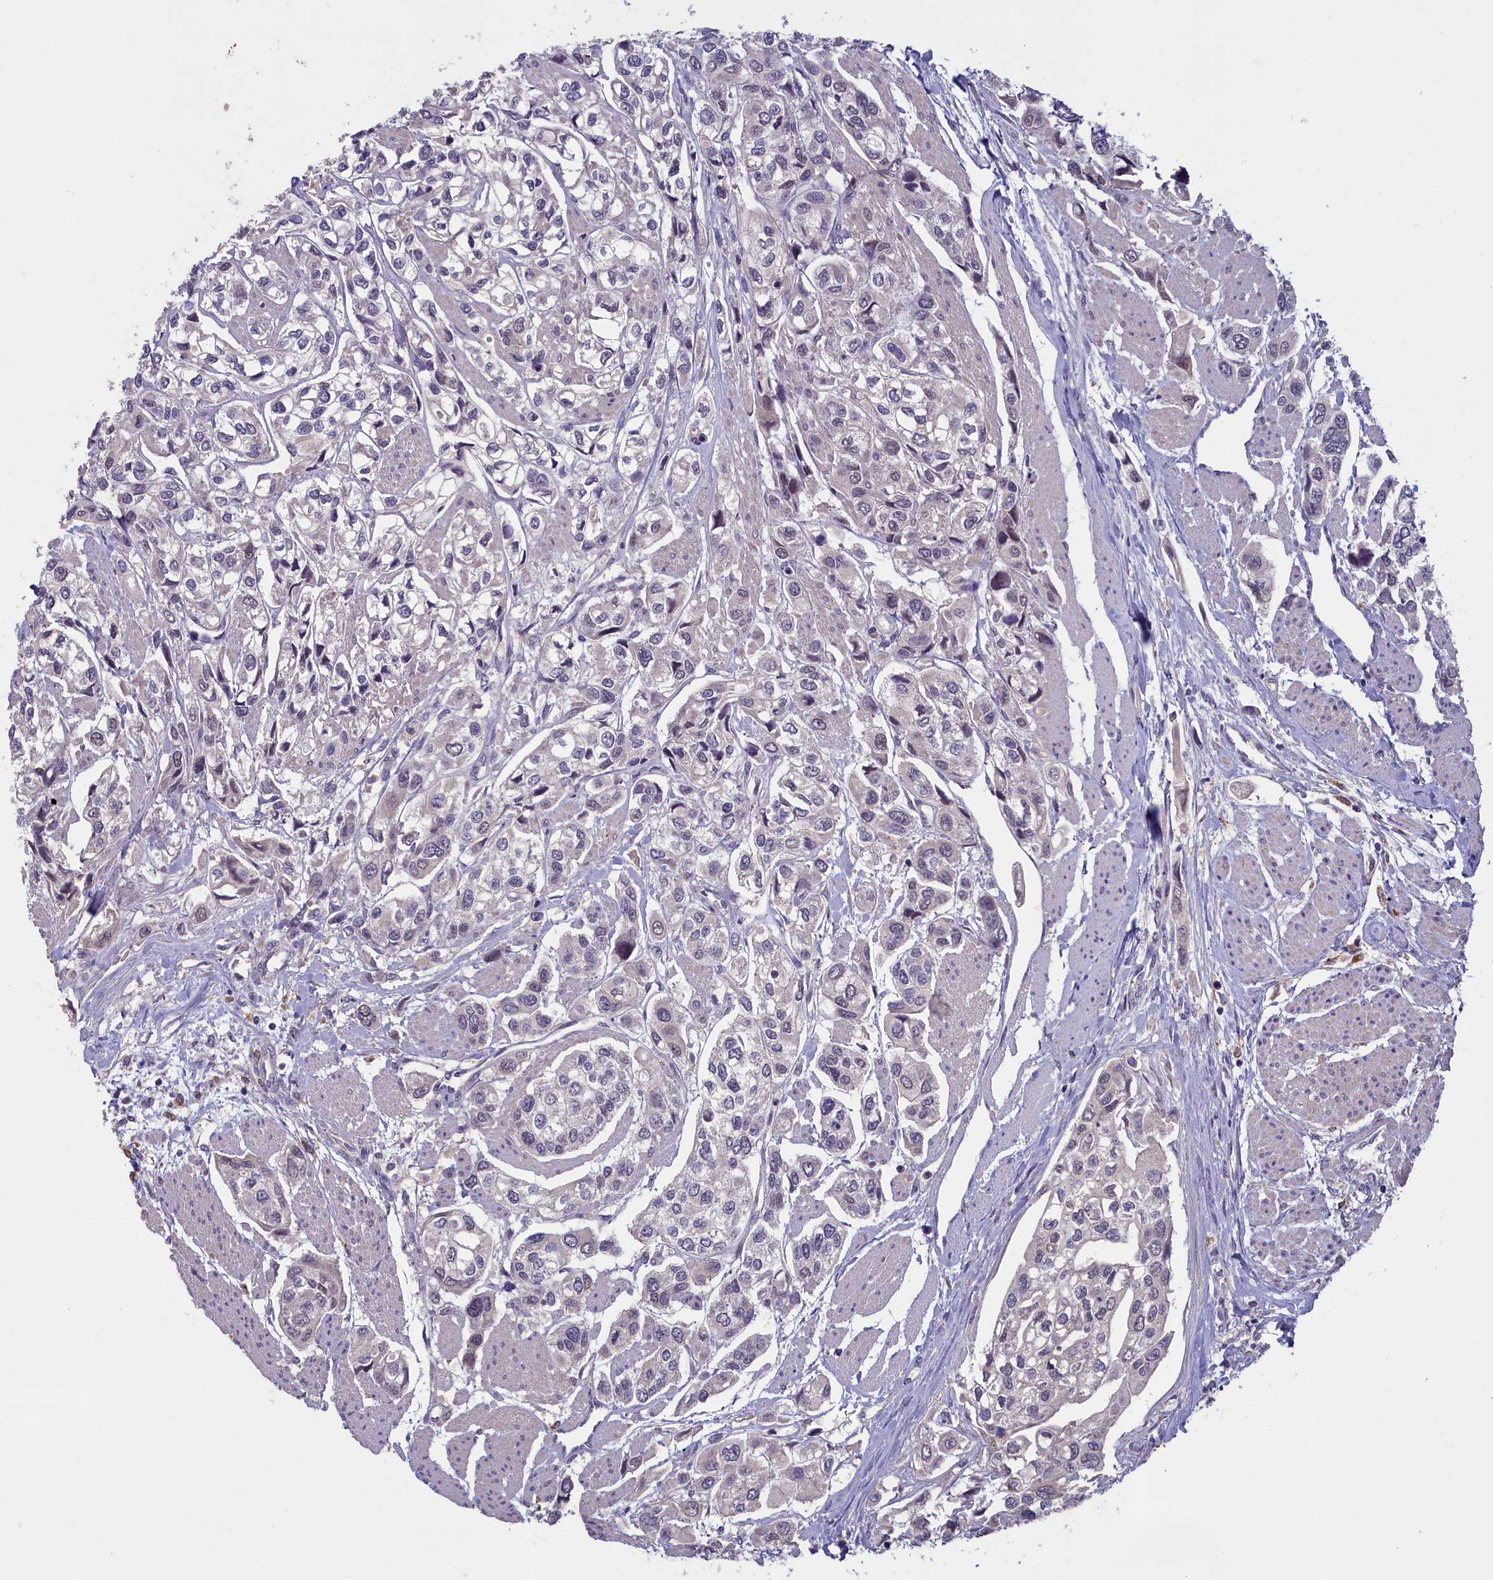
{"staining": {"intensity": "negative", "quantity": "none", "location": "none"}, "tissue": "urothelial cancer", "cell_type": "Tumor cells", "image_type": "cancer", "snomed": [{"axis": "morphology", "description": "Urothelial carcinoma, High grade"}, {"axis": "topography", "description": "Urinary bladder"}], "caption": "Urothelial carcinoma (high-grade) was stained to show a protein in brown. There is no significant expression in tumor cells.", "gene": "ATF7IP2", "patient": {"sex": "male", "age": 67}}